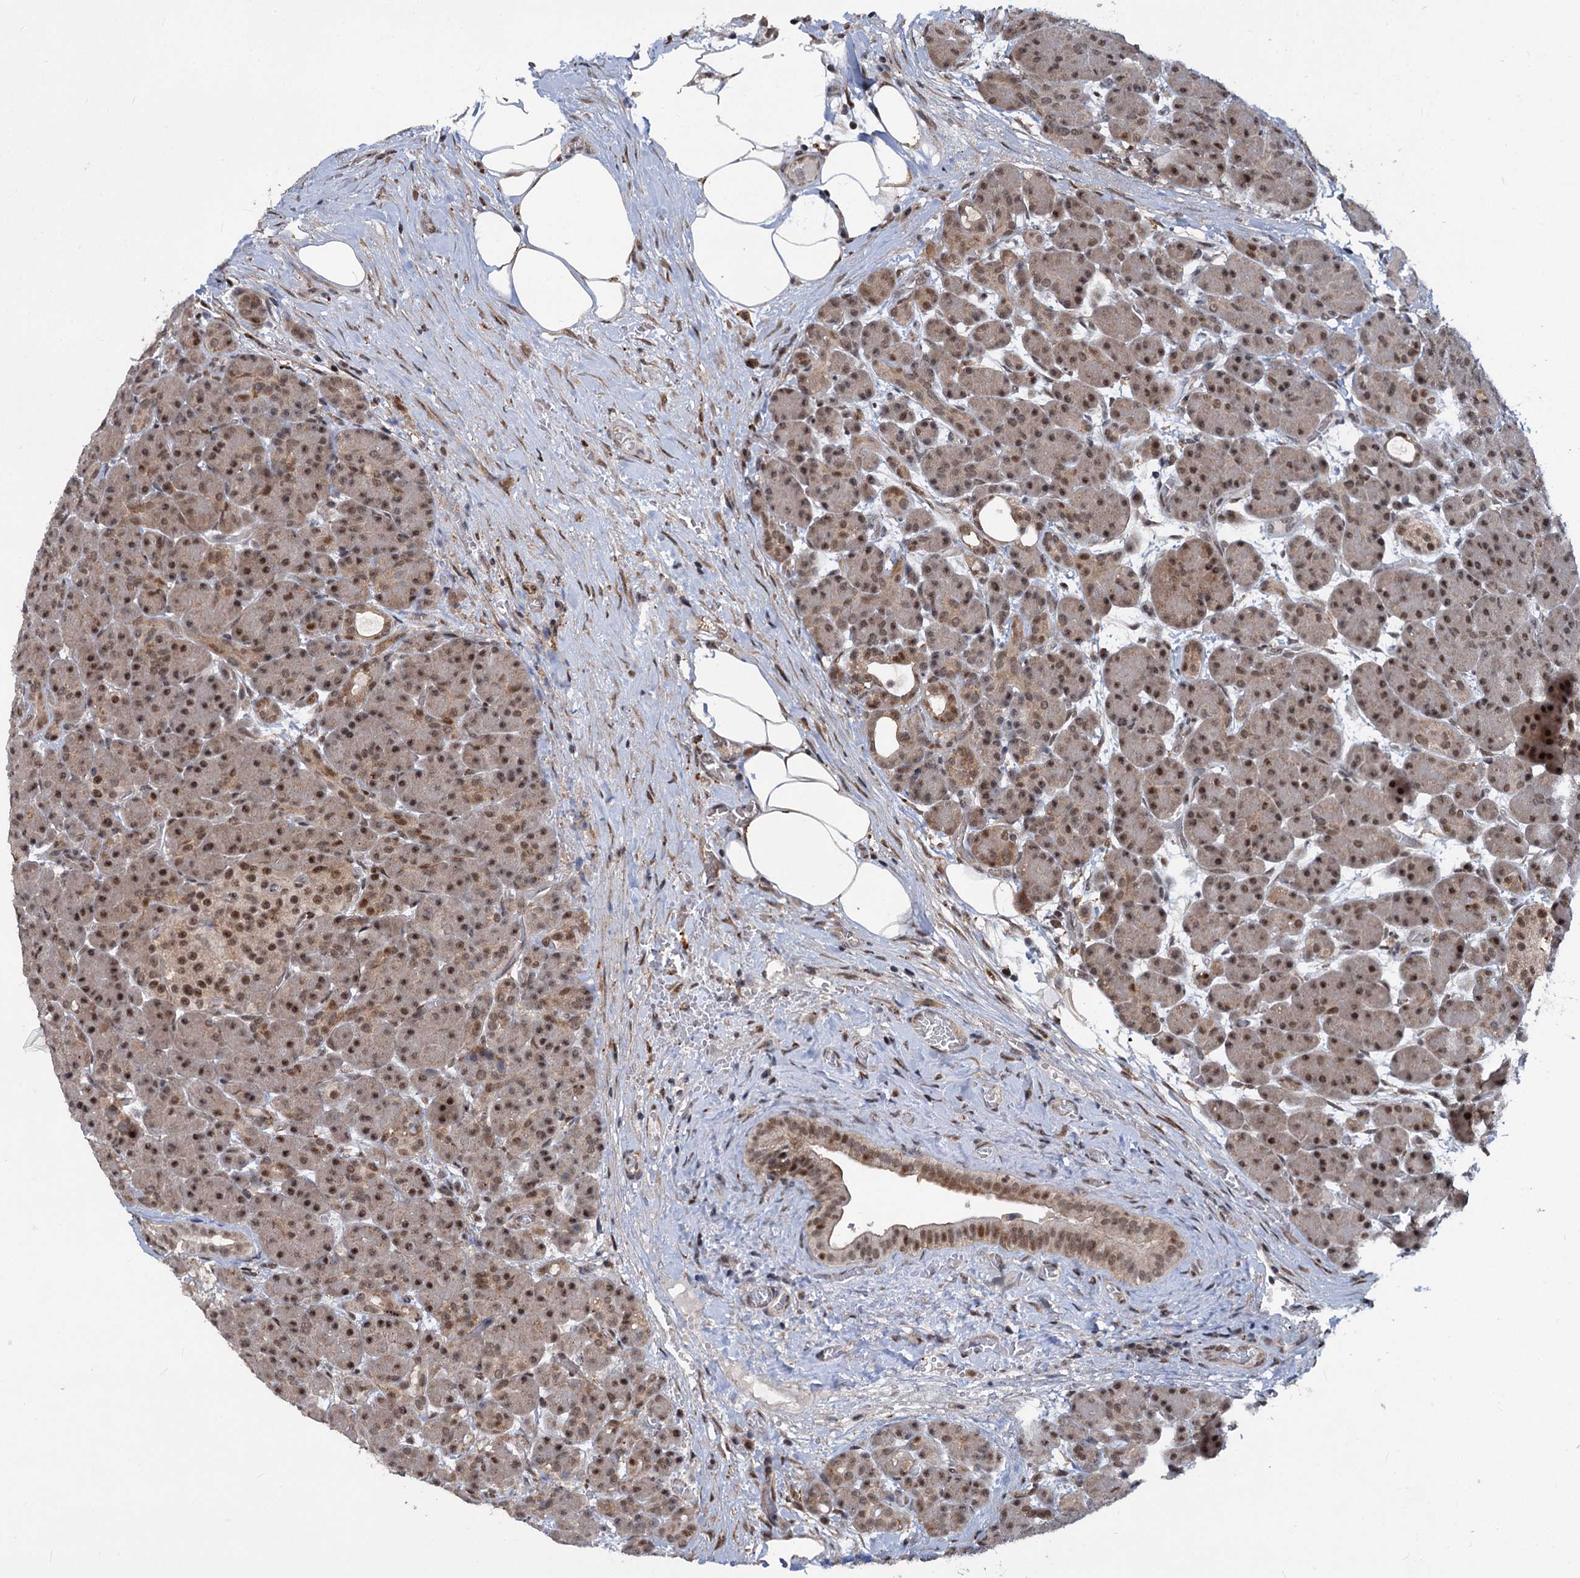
{"staining": {"intensity": "strong", "quantity": ">75%", "location": "nuclear"}, "tissue": "pancreas", "cell_type": "Exocrine glandular cells", "image_type": "normal", "snomed": [{"axis": "morphology", "description": "Normal tissue, NOS"}, {"axis": "topography", "description": "Pancreas"}], "caption": "Protein staining of normal pancreas displays strong nuclear staining in about >75% of exocrine glandular cells.", "gene": "PHF8", "patient": {"sex": "male", "age": 63}}